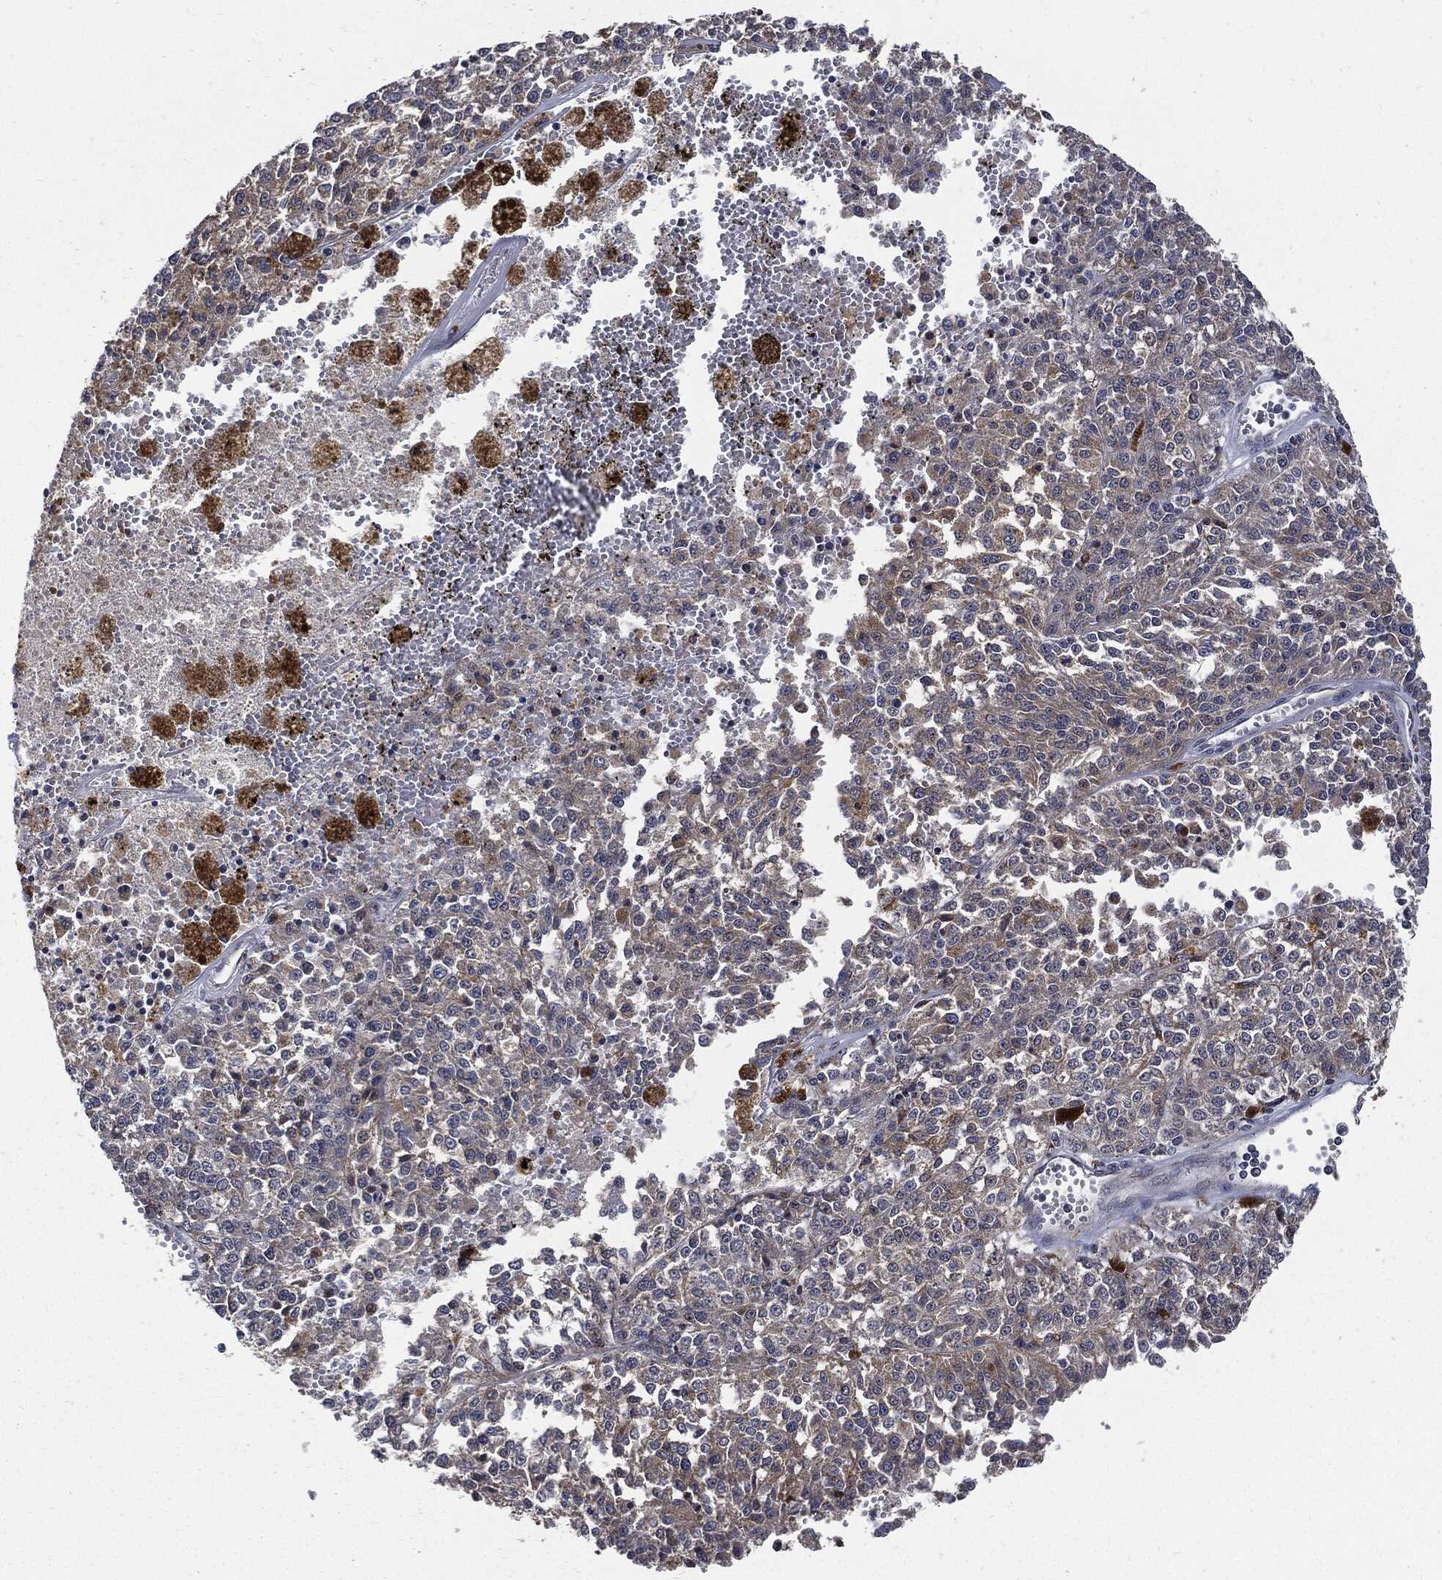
{"staining": {"intensity": "weak", "quantity": "<25%", "location": "cytoplasmic/membranous"}, "tissue": "melanoma", "cell_type": "Tumor cells", "image_type": "cancer", "snomed": [{"axis": "morphology", "description": "Malignant melanoma, Metastatic site"}, {"axis": "topography", "description": "Lymph node"}], "caption": "Protein analysis of melanoma reveals no significant positivity in tumor cells.", "gene": "SLC31A2", "patient": {"sex": "female", "age": 64}}